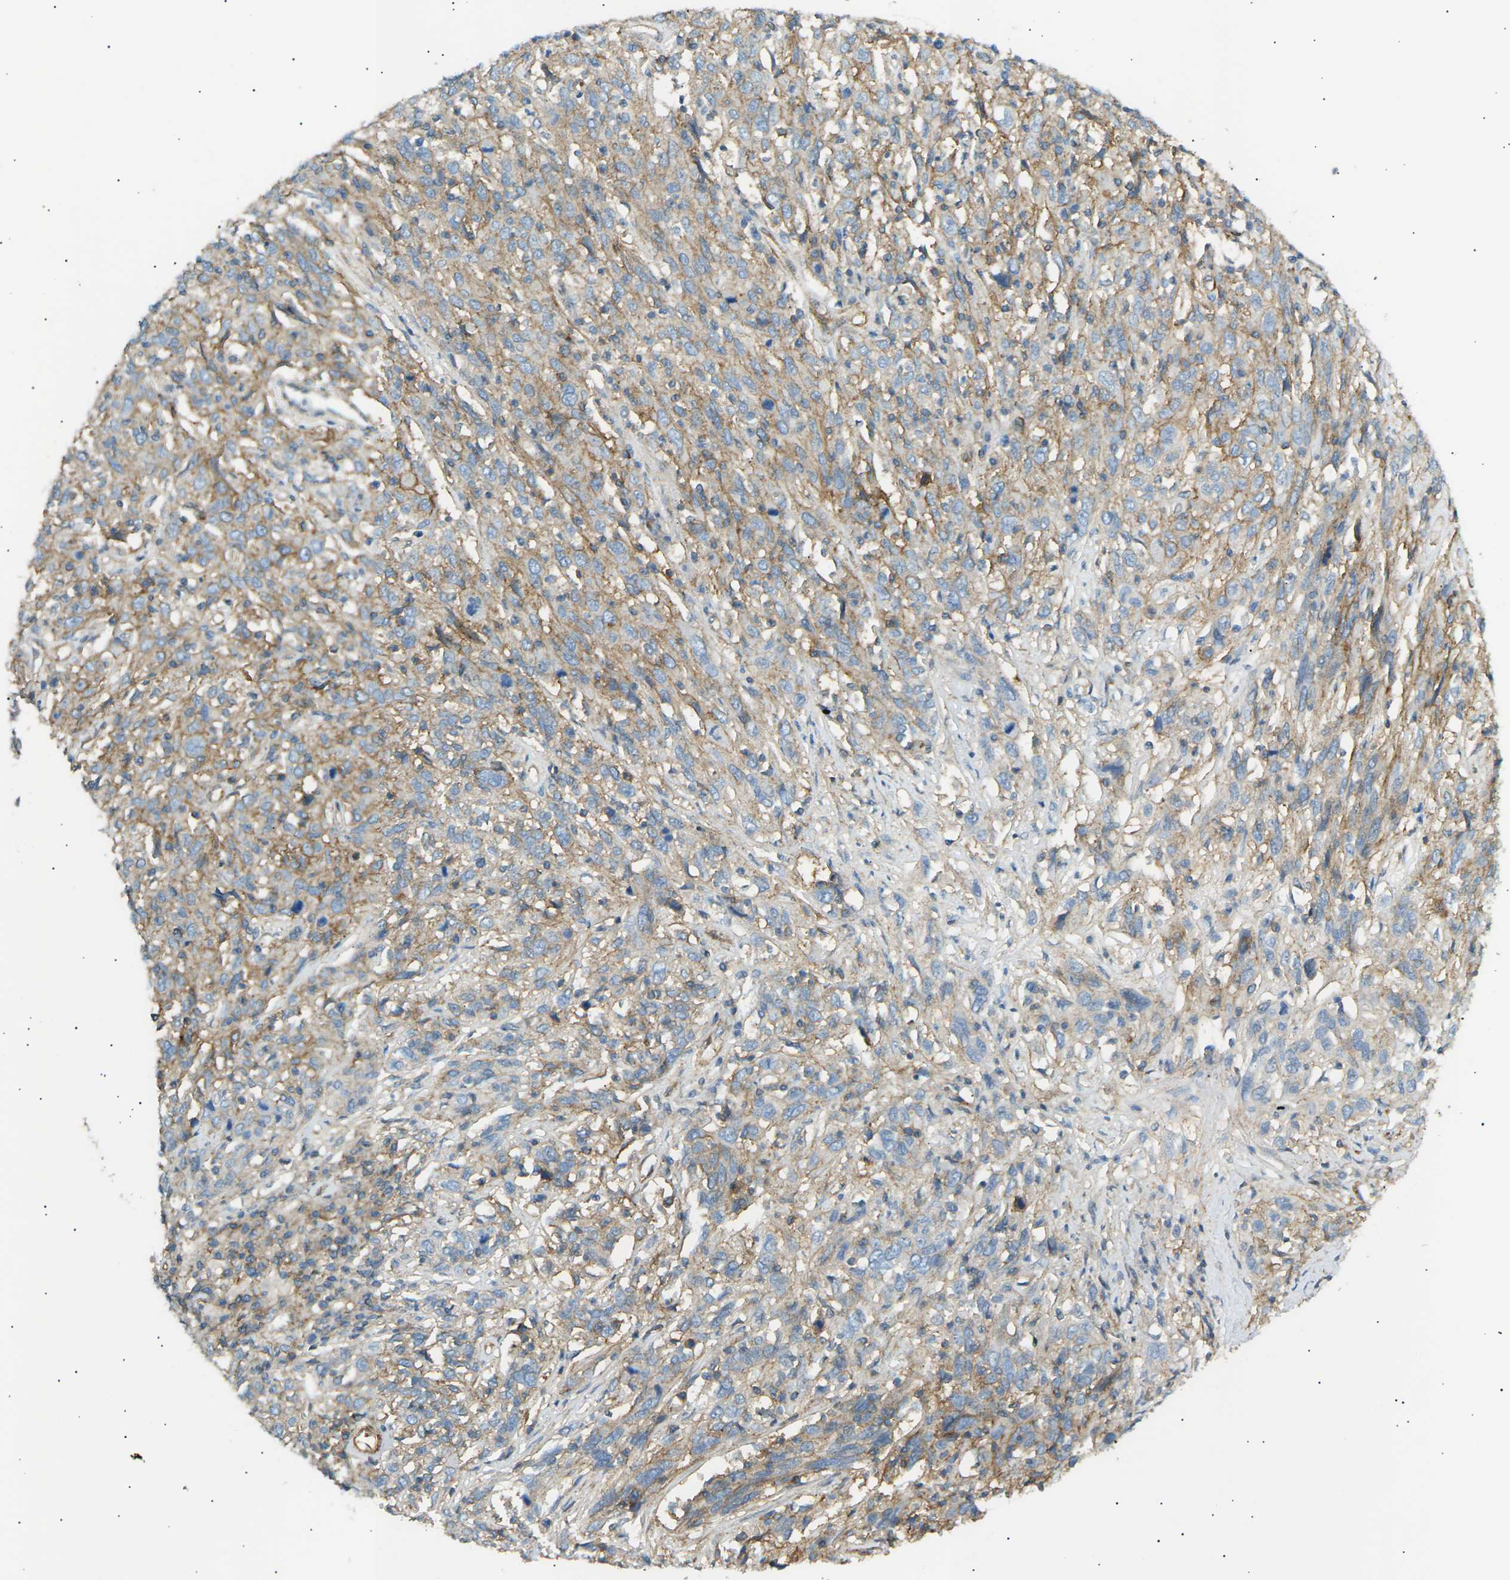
{"staining": {"intensity": "moderate", "quantity": ">75%", "location": "cytoplasmic/membranous"}, "tissue": "cervical cancer", "cell_type": "Tumor cells", "image_type": "cancer", "snomed": [{"axis": "morphology", "description": "Squamous cell carcinoma, NOS"}, {"axis": "topography", "description": "Cervix"}], "caption": "Immunohistochemical staining of cervical squamous cell carcinoma demonstrates medium levels of moderate cytoplasmic/membranous expression in approximately >75% of tumor cells.", "gene": "ATP2B4", "patient": {"sex": "female", "age": 46}}